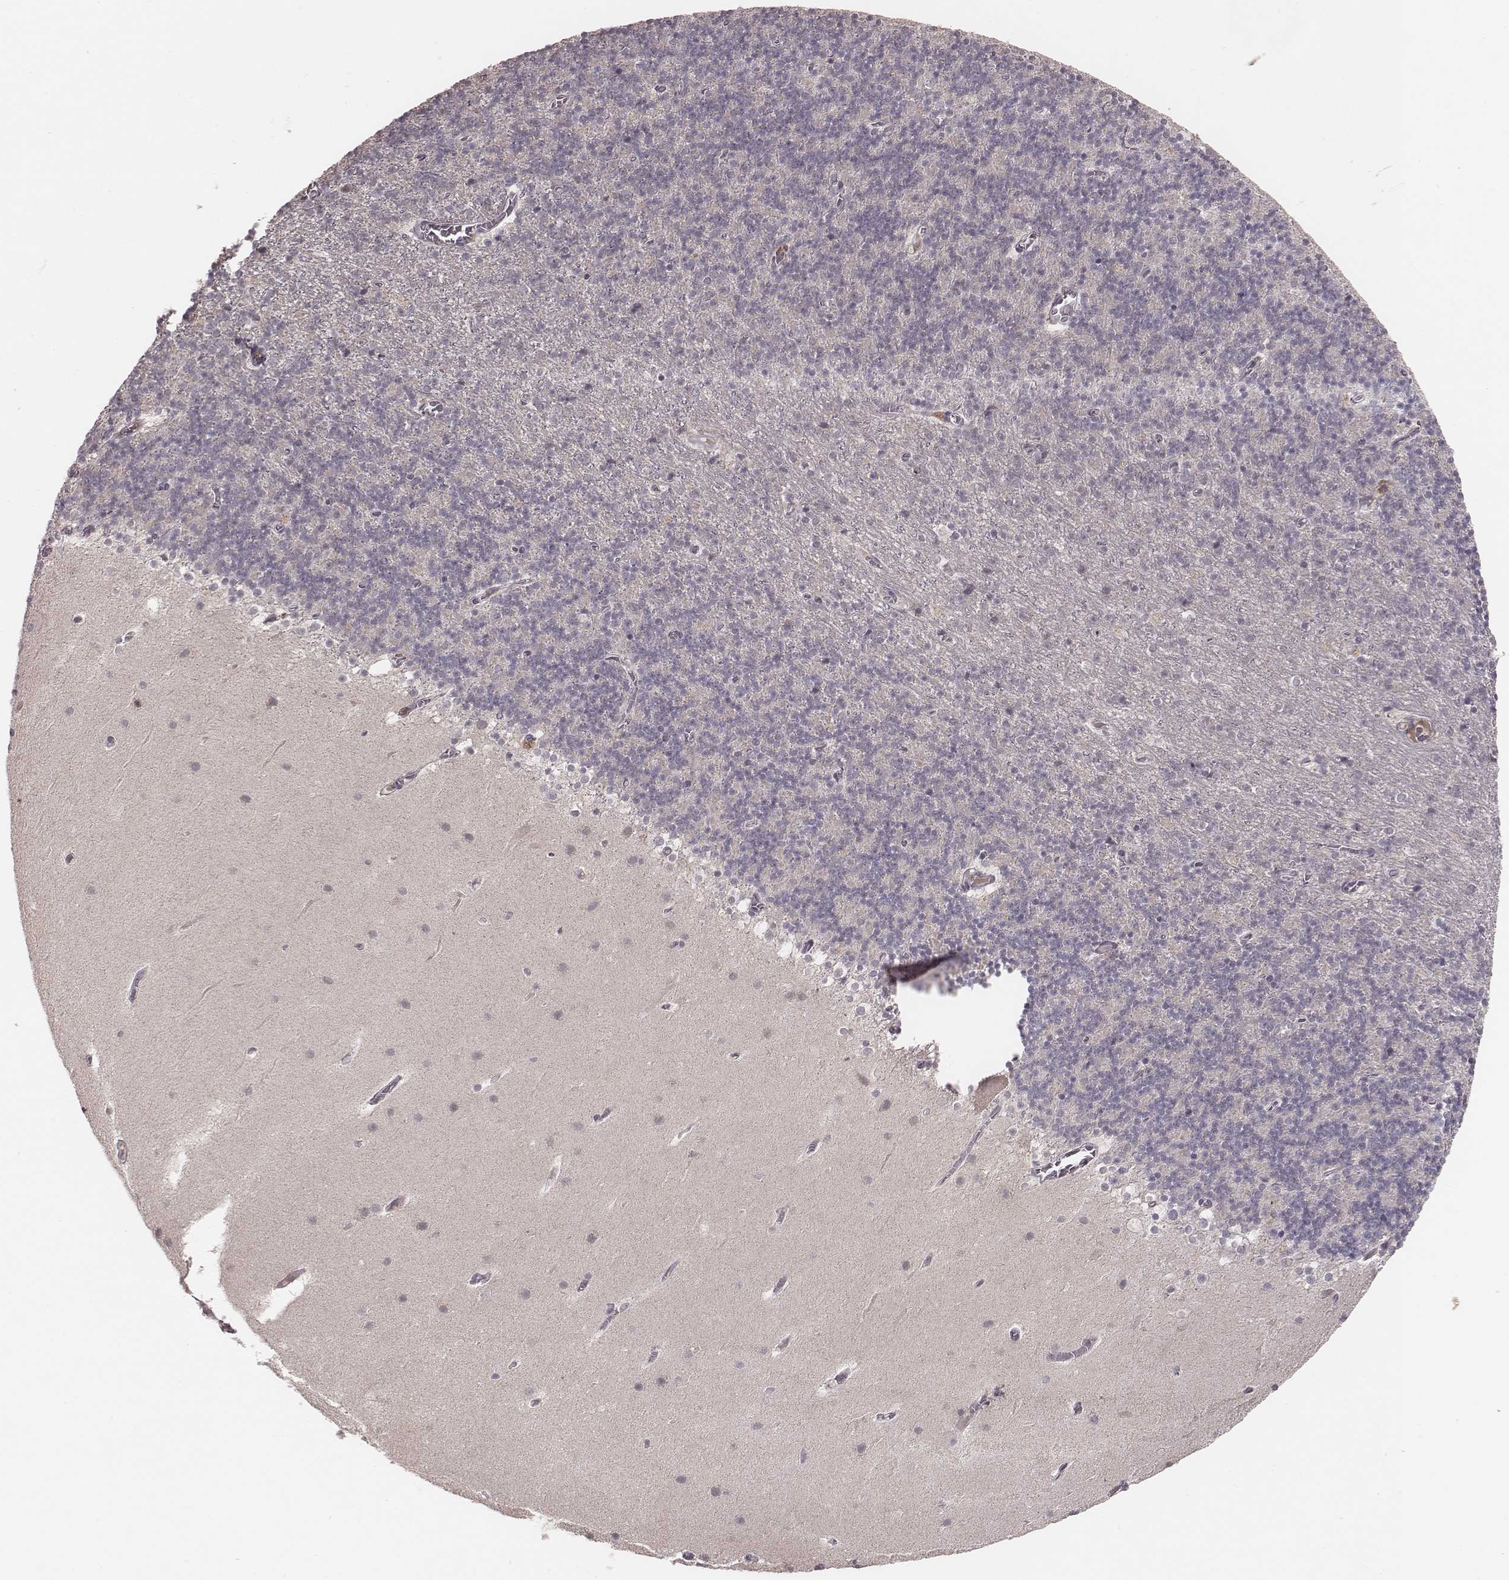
{"staining": {"intensity": "negative", "quantity": "none", "location": "none"}, "tissue": "cerebellum", "cell_type": "Cells in granular layer", "image_type": "normal", "snomed": [{"axis": "morphology", "description": "Normal tissue, NOS"}, {"axis": "topography", "description": "Cerebellum"}], "caption": "A micrograph of cerebellum stained for a protein demonstrates no brown staining in cells in granular layer. (DAB (3,3'-diaminobenzidine) immunohistochemistry visualized using brightfield microscopy, high magnification).", "gene": "LY6K", "patient": {"sex": "male", "age": 70}}